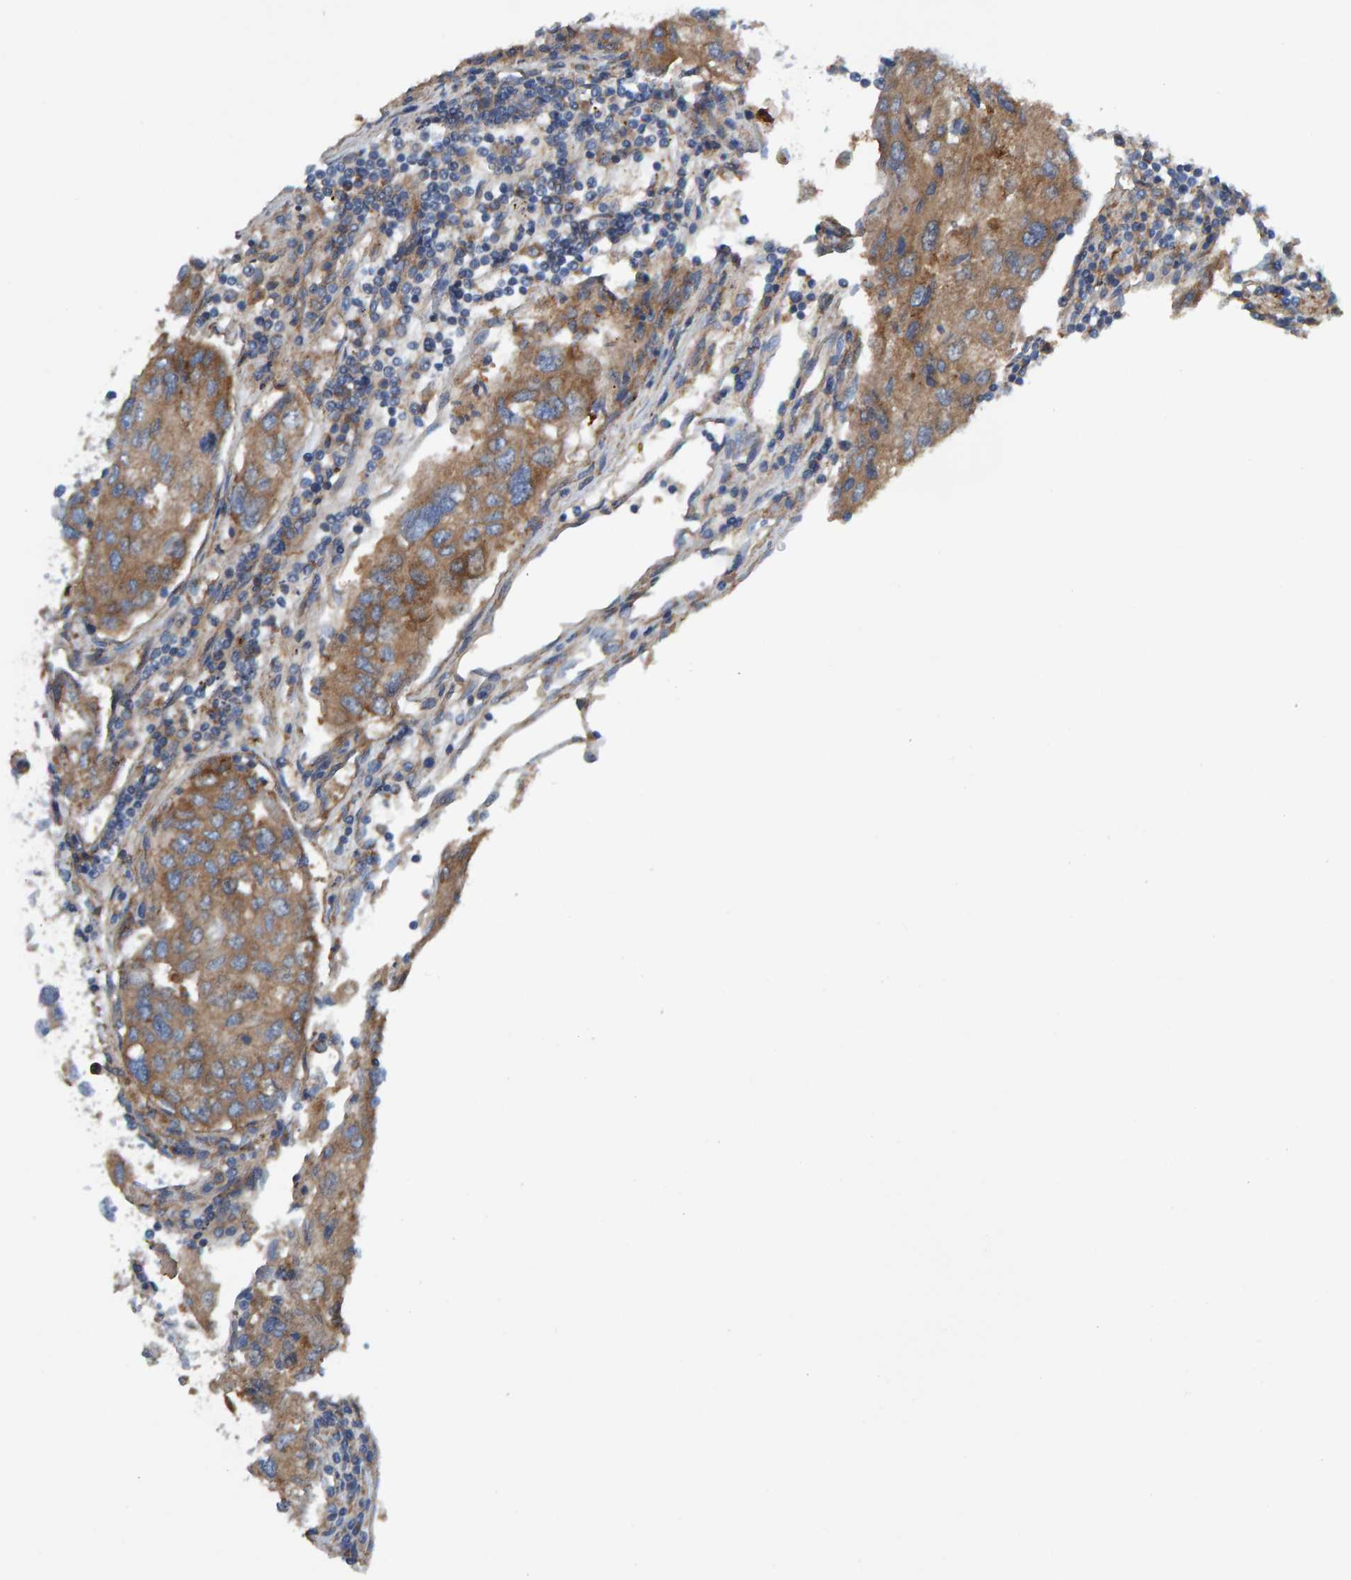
{"staining": {"intensity": "moderate", "quantity": ">75%", "location": "cytoplasmic/membranous"}, "tissue": "urothelial cancer", "cell_type": "Tumor cells", "image_type": "cancer", "snomed": [{"axis": "morphology", "description": "Urothelial carcinoma, High grade"}, {"axis": "topography", "description": "Lymph node"}, {"axis": "topography", "description": "Urinary bladder"}], "caption": "Urothelial cancer stained with a brown dye displays moderate cytoplasmic/membranous positive staining in about >75% of tumor cells.", "gene": "MKLN1", "patient": {"sex": "male", "age": 51}}